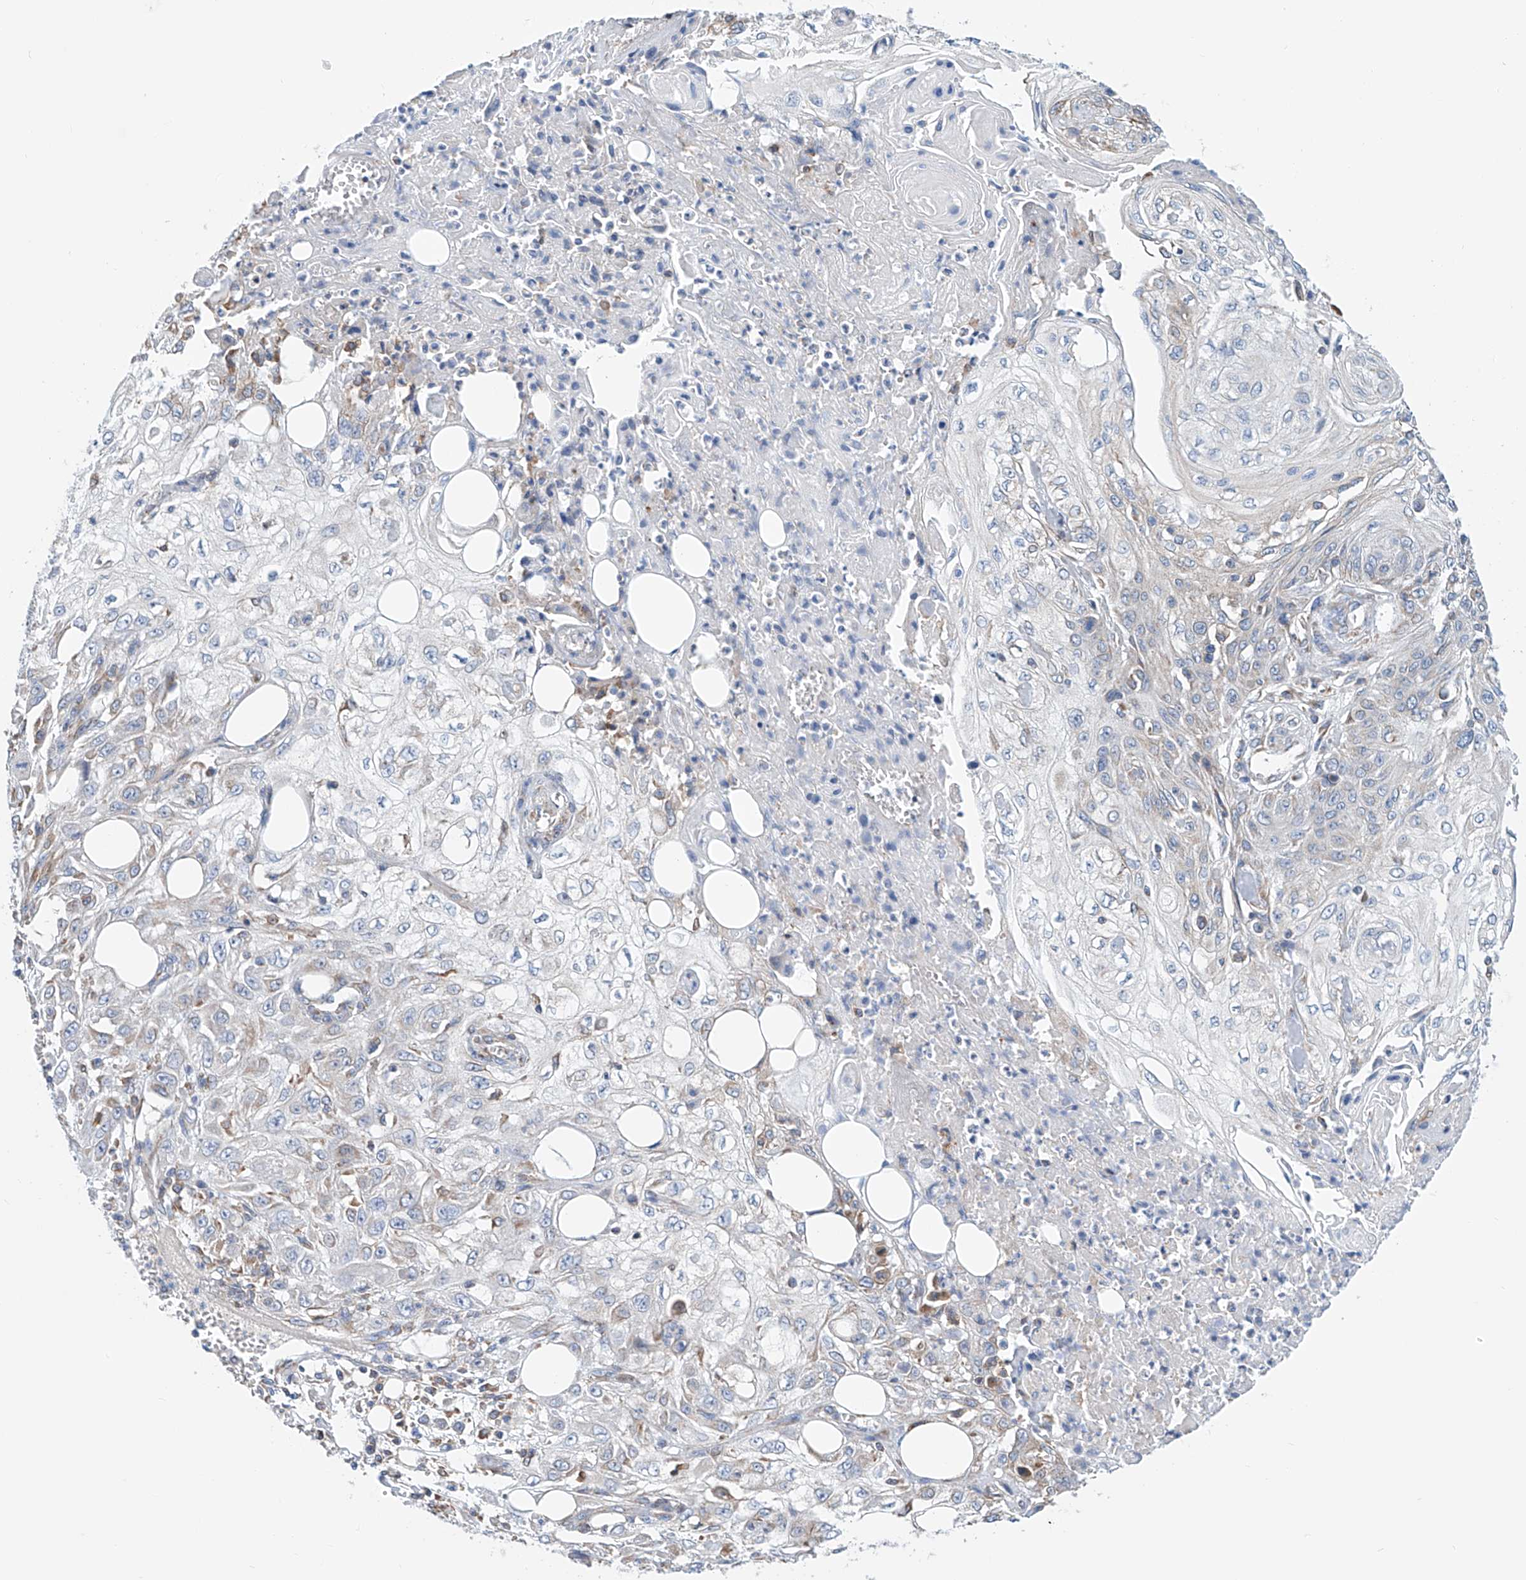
{"staining": {"intensity": "negative", "quantity": "none", "location": "none"}, "tissue": "skin cancer", "cell_type": "Tumor cells", "image_type": "cancer", "snomed": [{"axis": "morphology", "description": "Squamous cell carcinoma, NOS"}, {"axis": "morphology", "description": "Squamous cell carcinoma, metastatic, NOS"}, {"axis": "topography", "description": "Skin"}, {"axis": "topography", "description": "Lymph node"}], "caption": "A micrograph of human skin cancer (squamous cell carcinoma) is negative for staining in tumor cells.", "gene": "MAD2L1", "patient": {"sex": "male", "age": 75}}